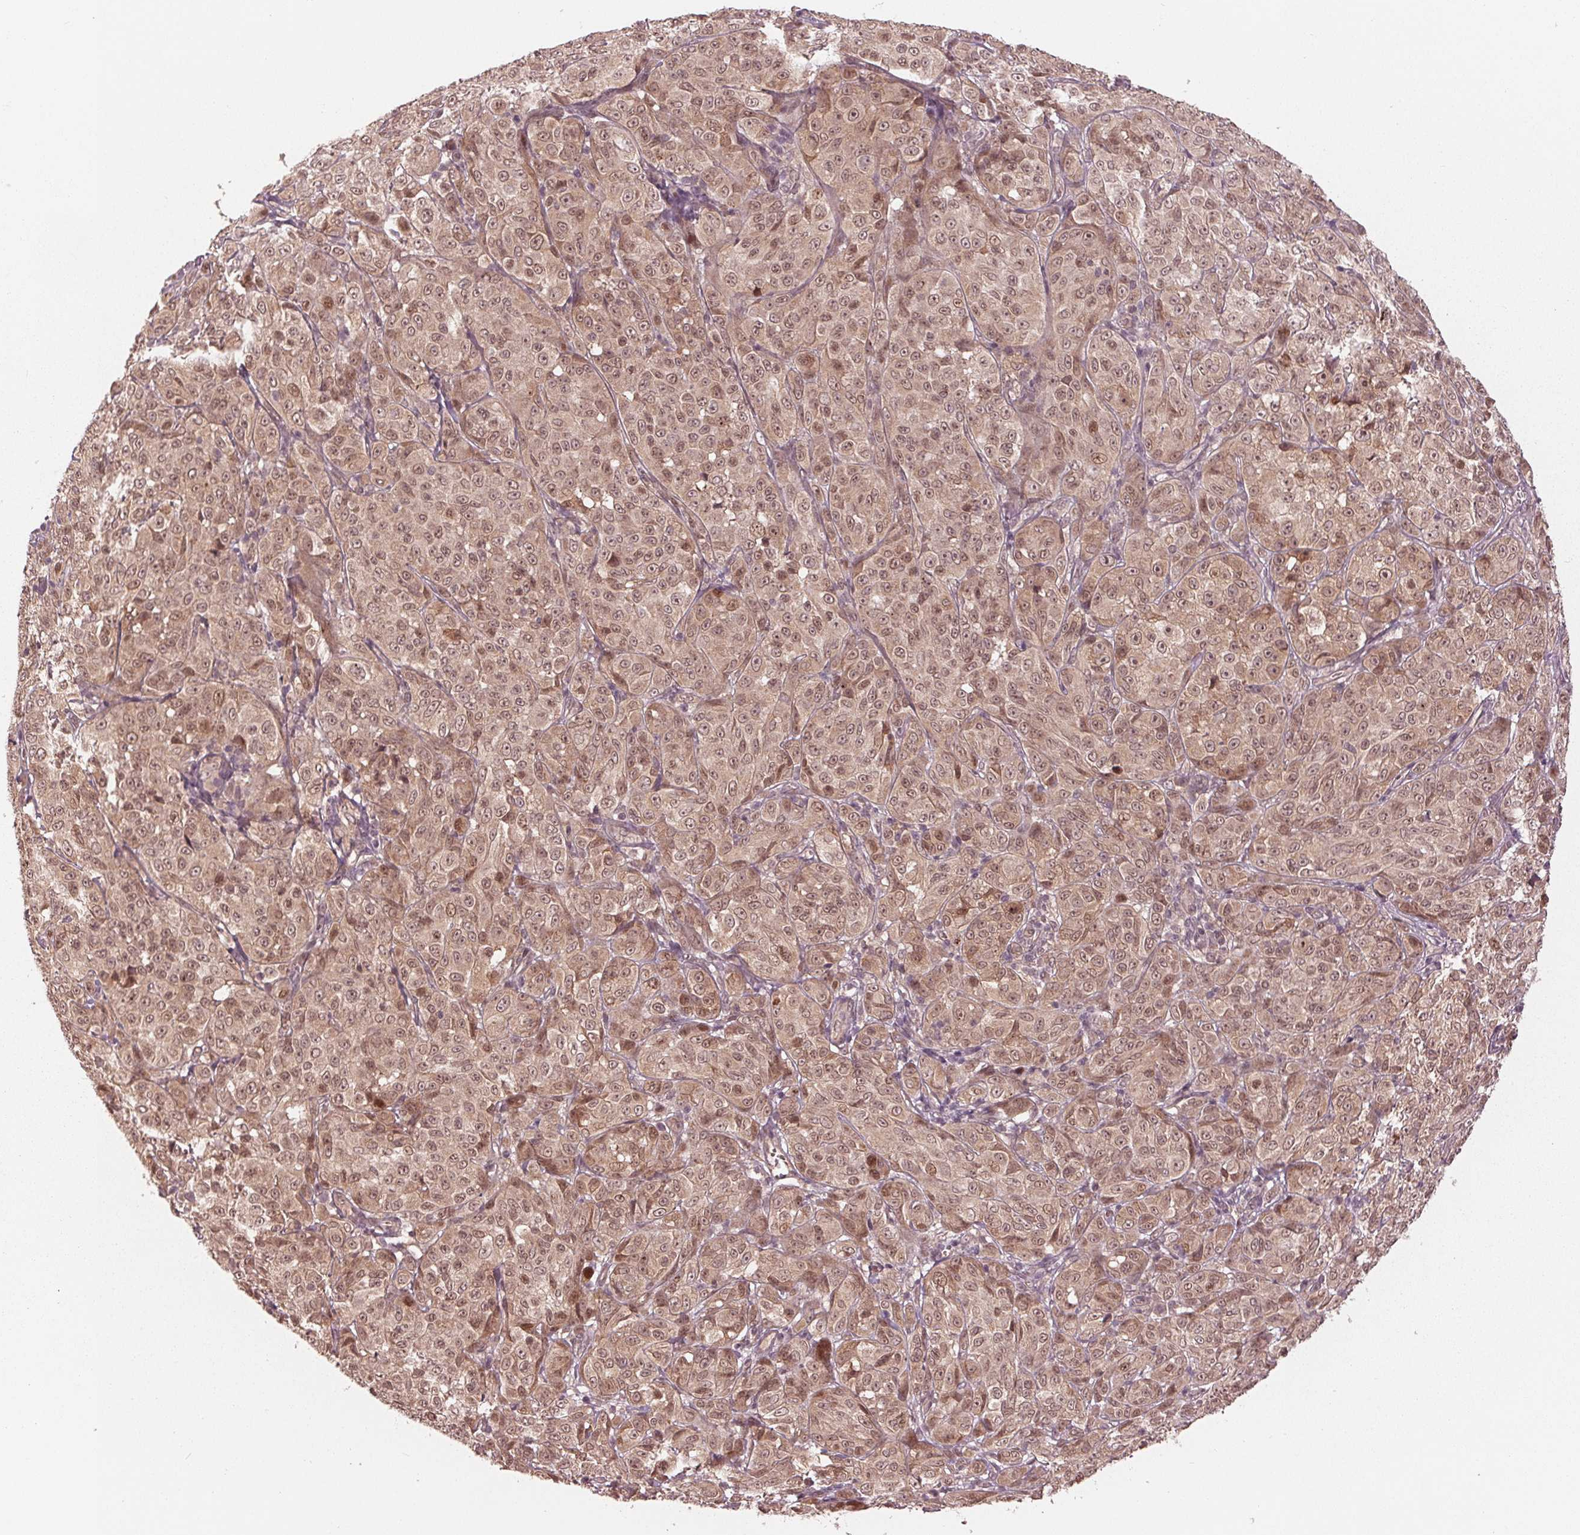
{"staining": {"intensity": "moderate", "quantity": ">75%", "location": "cytoplasmic/membranous,nuclear"}, "tissue": "melanoma", "cell_type": "Tumor cells", "image_type": "cancer", "snomed": [{"axis": "morphology", "description": "Malignant melanoma, NOS"}, {"axis": "topography", "description": "Skin"}], "caption": "The histopathology image reveals staining of malignant melanoma, revealing moderate cytoplasmic/membranous and nuclear protein positivity (brown color) within tumor cells.", "gene": "ZNF471", "patient": {"sex": "male", "age": 89}}